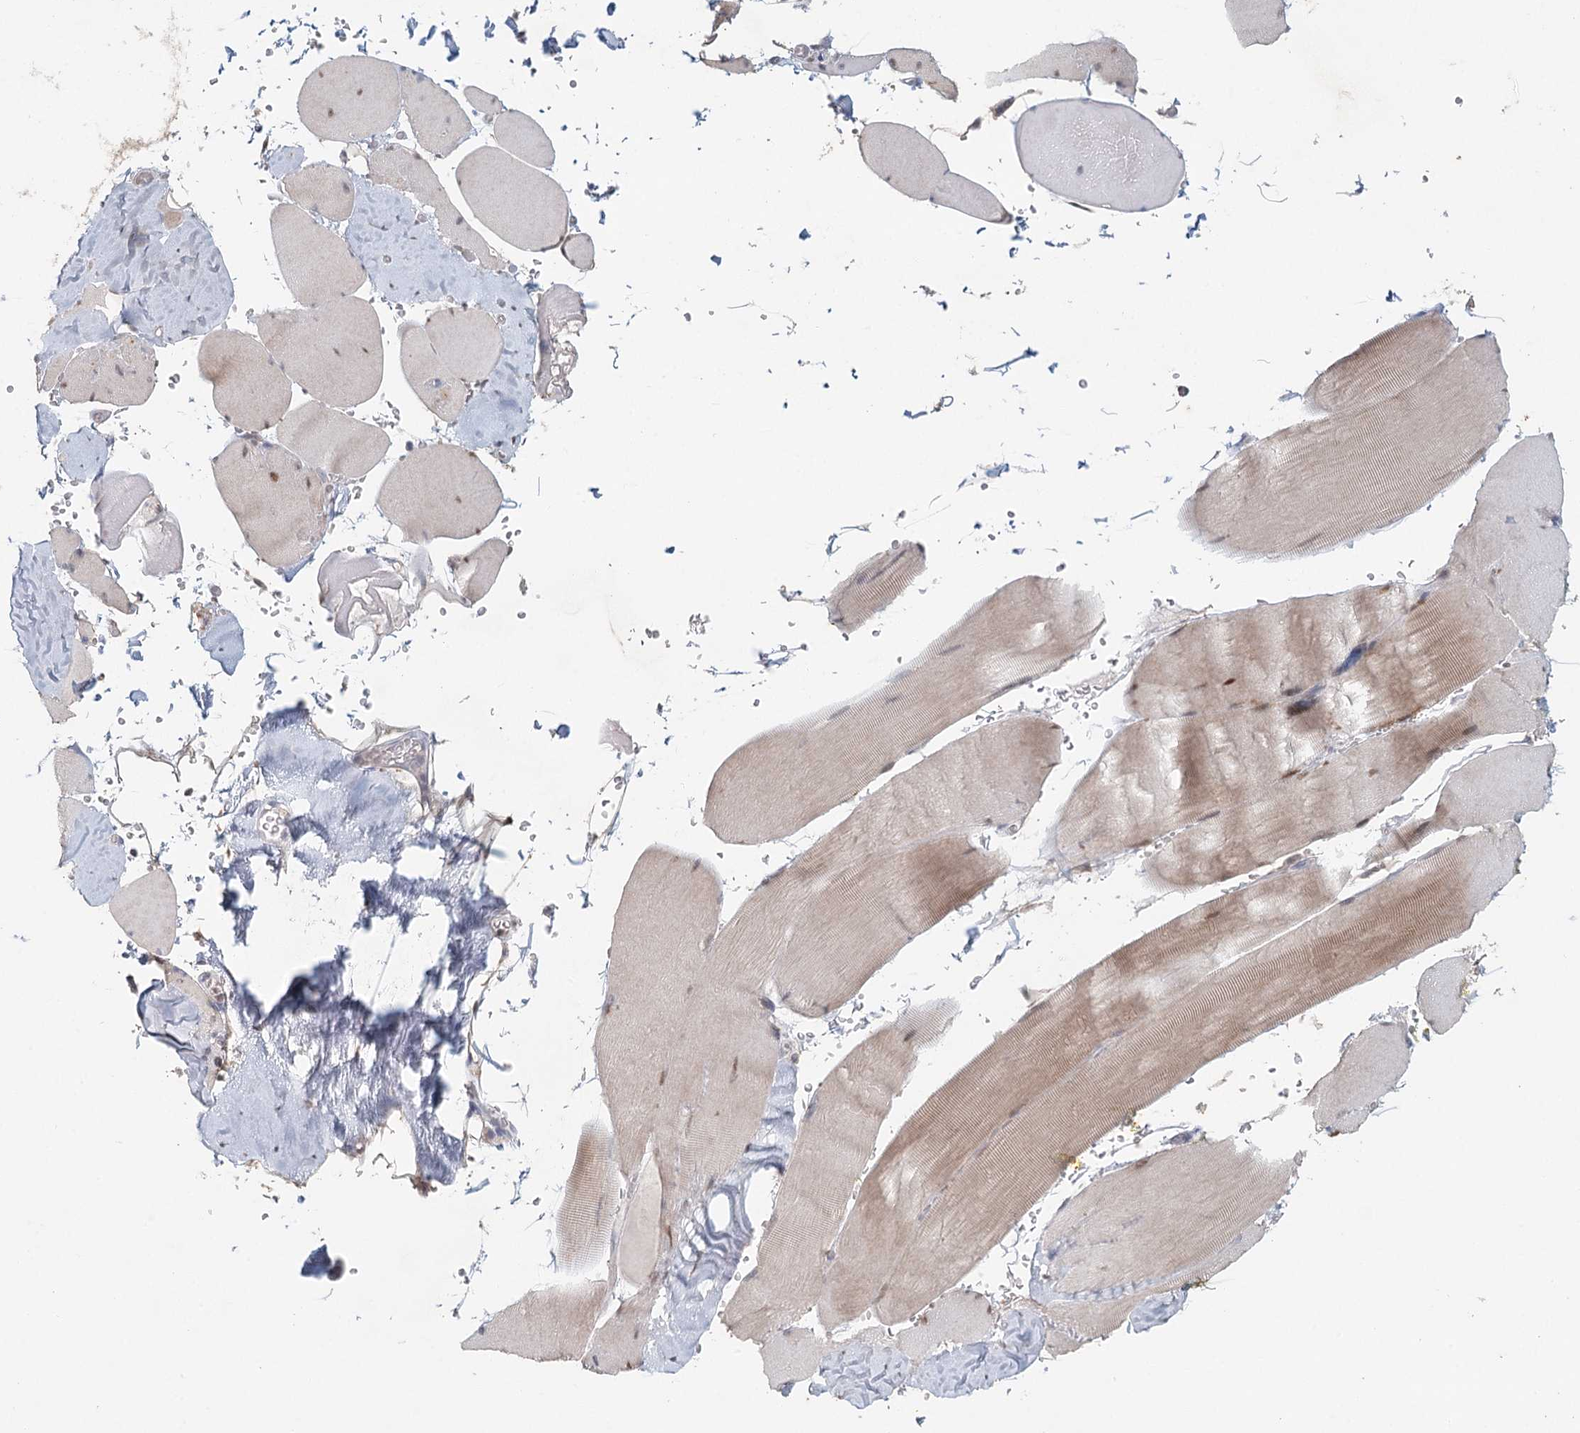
{"staining": {"intensity": "weak", "quantity": ">75%", "location": "cytoplasmic/membranous"}, "tissue": "skeletal muscle", "cell_type": "Myocytes", "image_type": "normal", "snomed": [{"axis": "morphology", "description": "Normal tissue, NOS"}, {"axis": "topography", "description": "Skeletal muscle"}, {"axis": "topography", "description": "Head-Neck"}], "caption": "Immunohistochemistry histopathology image of normal skeletal muscle: skeletal muscle stained using IHC exhibits low levels of weak protein expression localized specifically in the cytoplasmic/membranous of myocytes, appearing as a cytoplasmic/membranous brown color.", "gene": "ADK", "patient": {"sex": "male", "age": 66}}